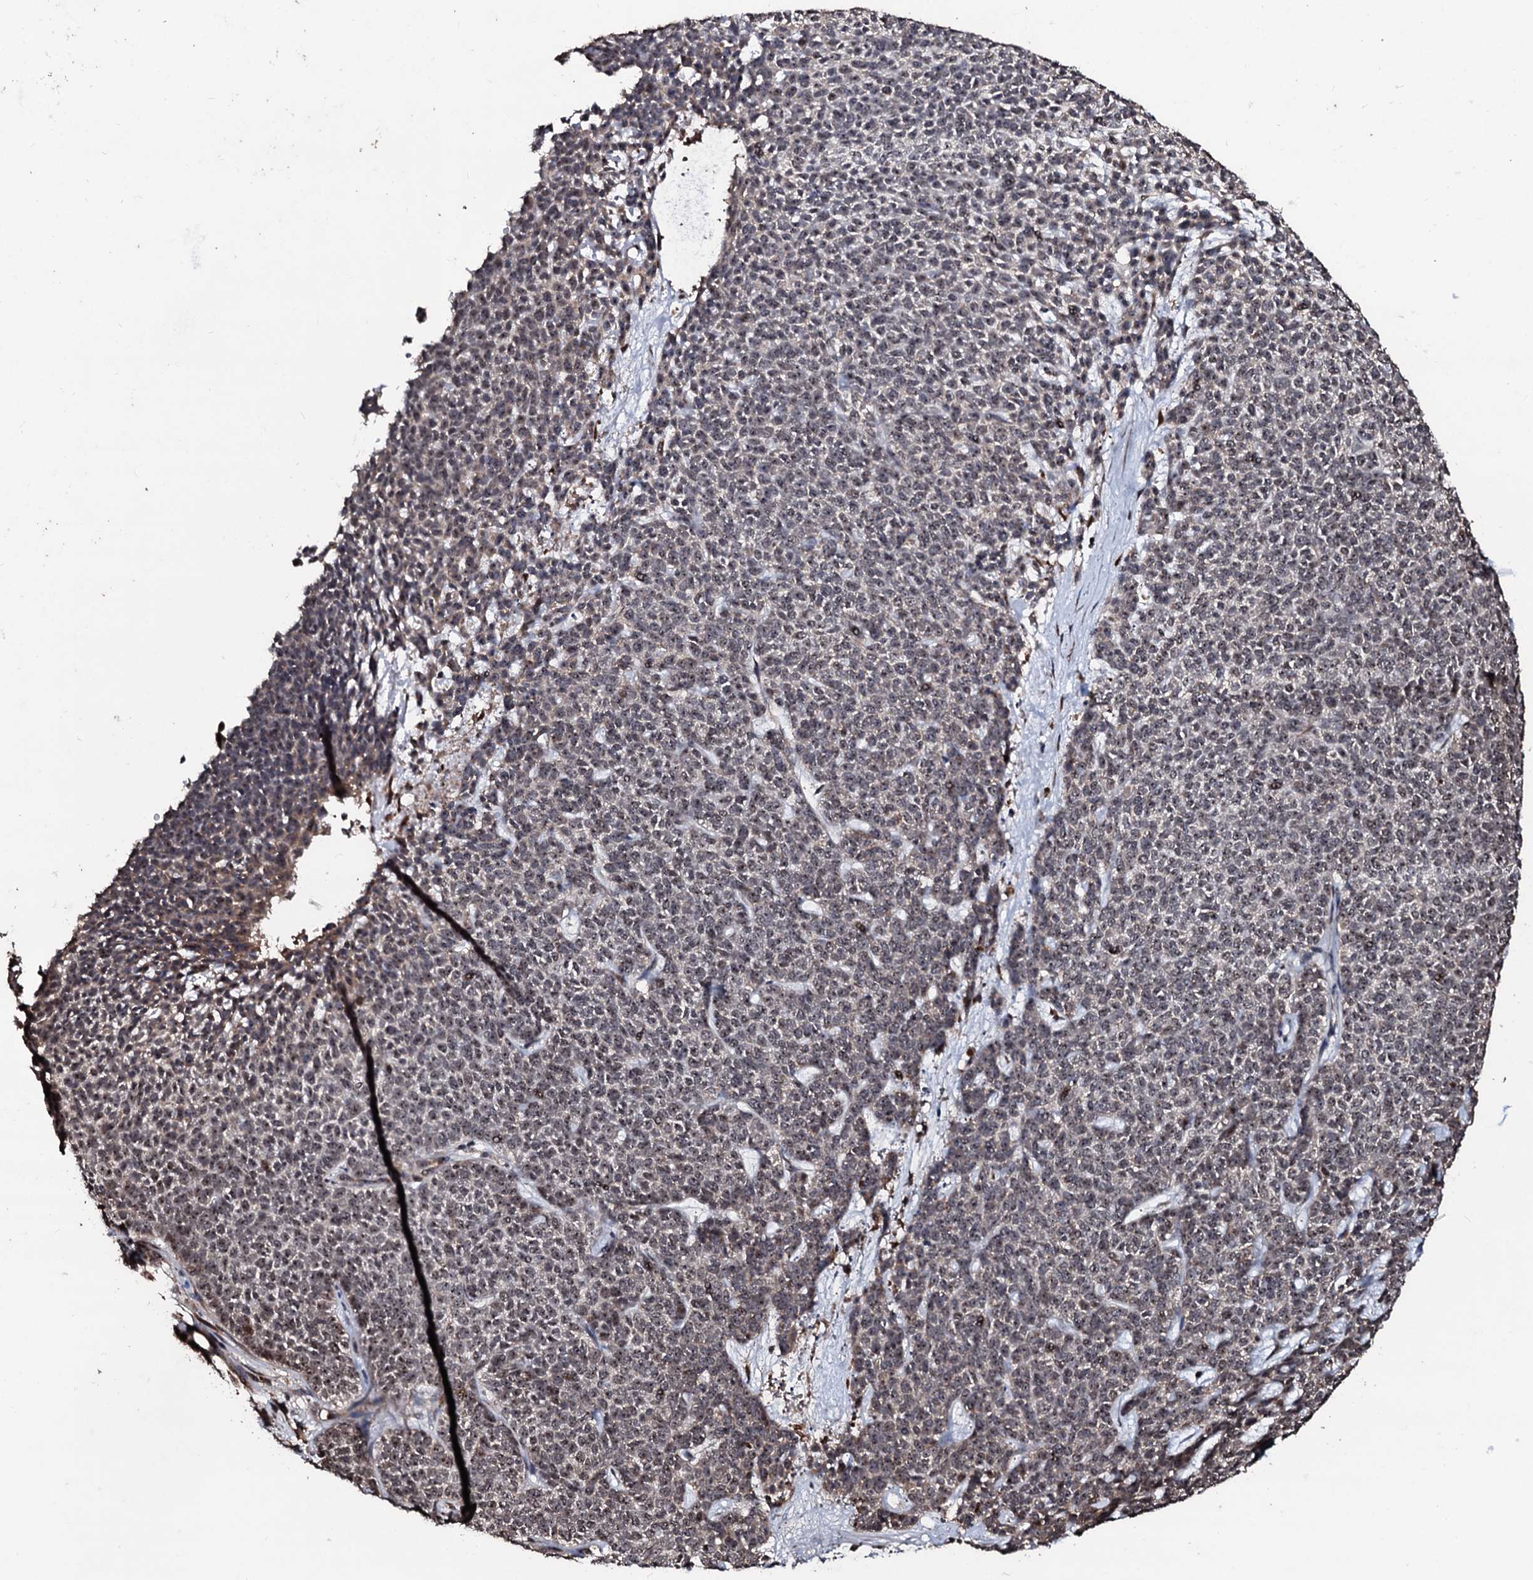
{"staining": {"intensity": "weak", "quantity": ">75%", "location": "nuclear"}, "tissue": "skin cancer", "cell_type": "Tumor cells", "image_type": "cancer", "snomed": [{"axis": "morphology", "description": "Basal cell carcinoma"}, {"axis": "topography", "description": "Skin"}], "caption": "The photomicrograph shows a brown stain indicating the presence of a protein in the nuclear of tumor cells in skin basal cell carcinoma.", "gene": "SUPT7L", "patient": {"sex": "female", "age": 84}}